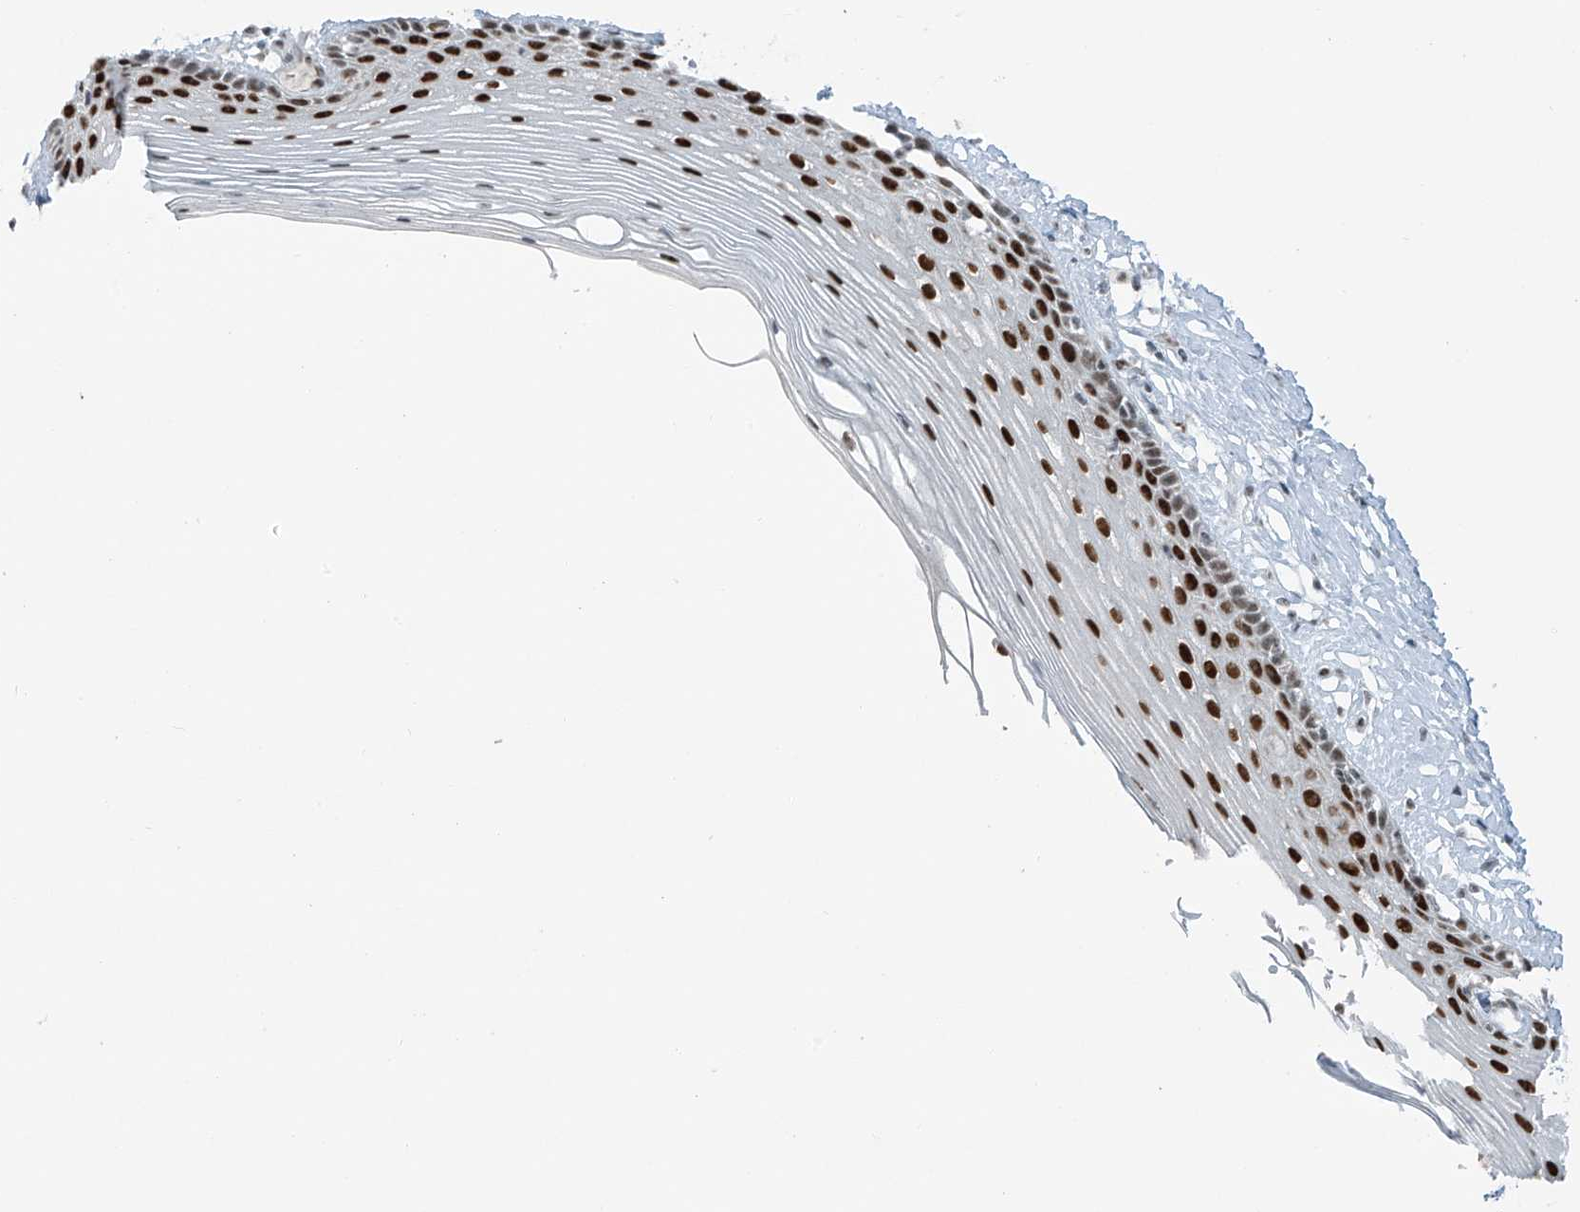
{"staining": {"intensity": "strong", "quantity": ">75%", "location": "nuclear"}, "tissue": "vagina", "cell_type": "Squamous epithelial cells", "image_type": "normal", "snomed": [{"axis": "morphology", "description": "Normal tissue, NOS"}, {"axis": "topography", "description": "Vagina"}], "caption": "The micrograph reveals staining of benign vagina, revealing strong nuclear protein positivity (brown color) within squamous epithelial cells.", "gene": "WRNIP1", "patient": {"sex": "female", "age": 46}}